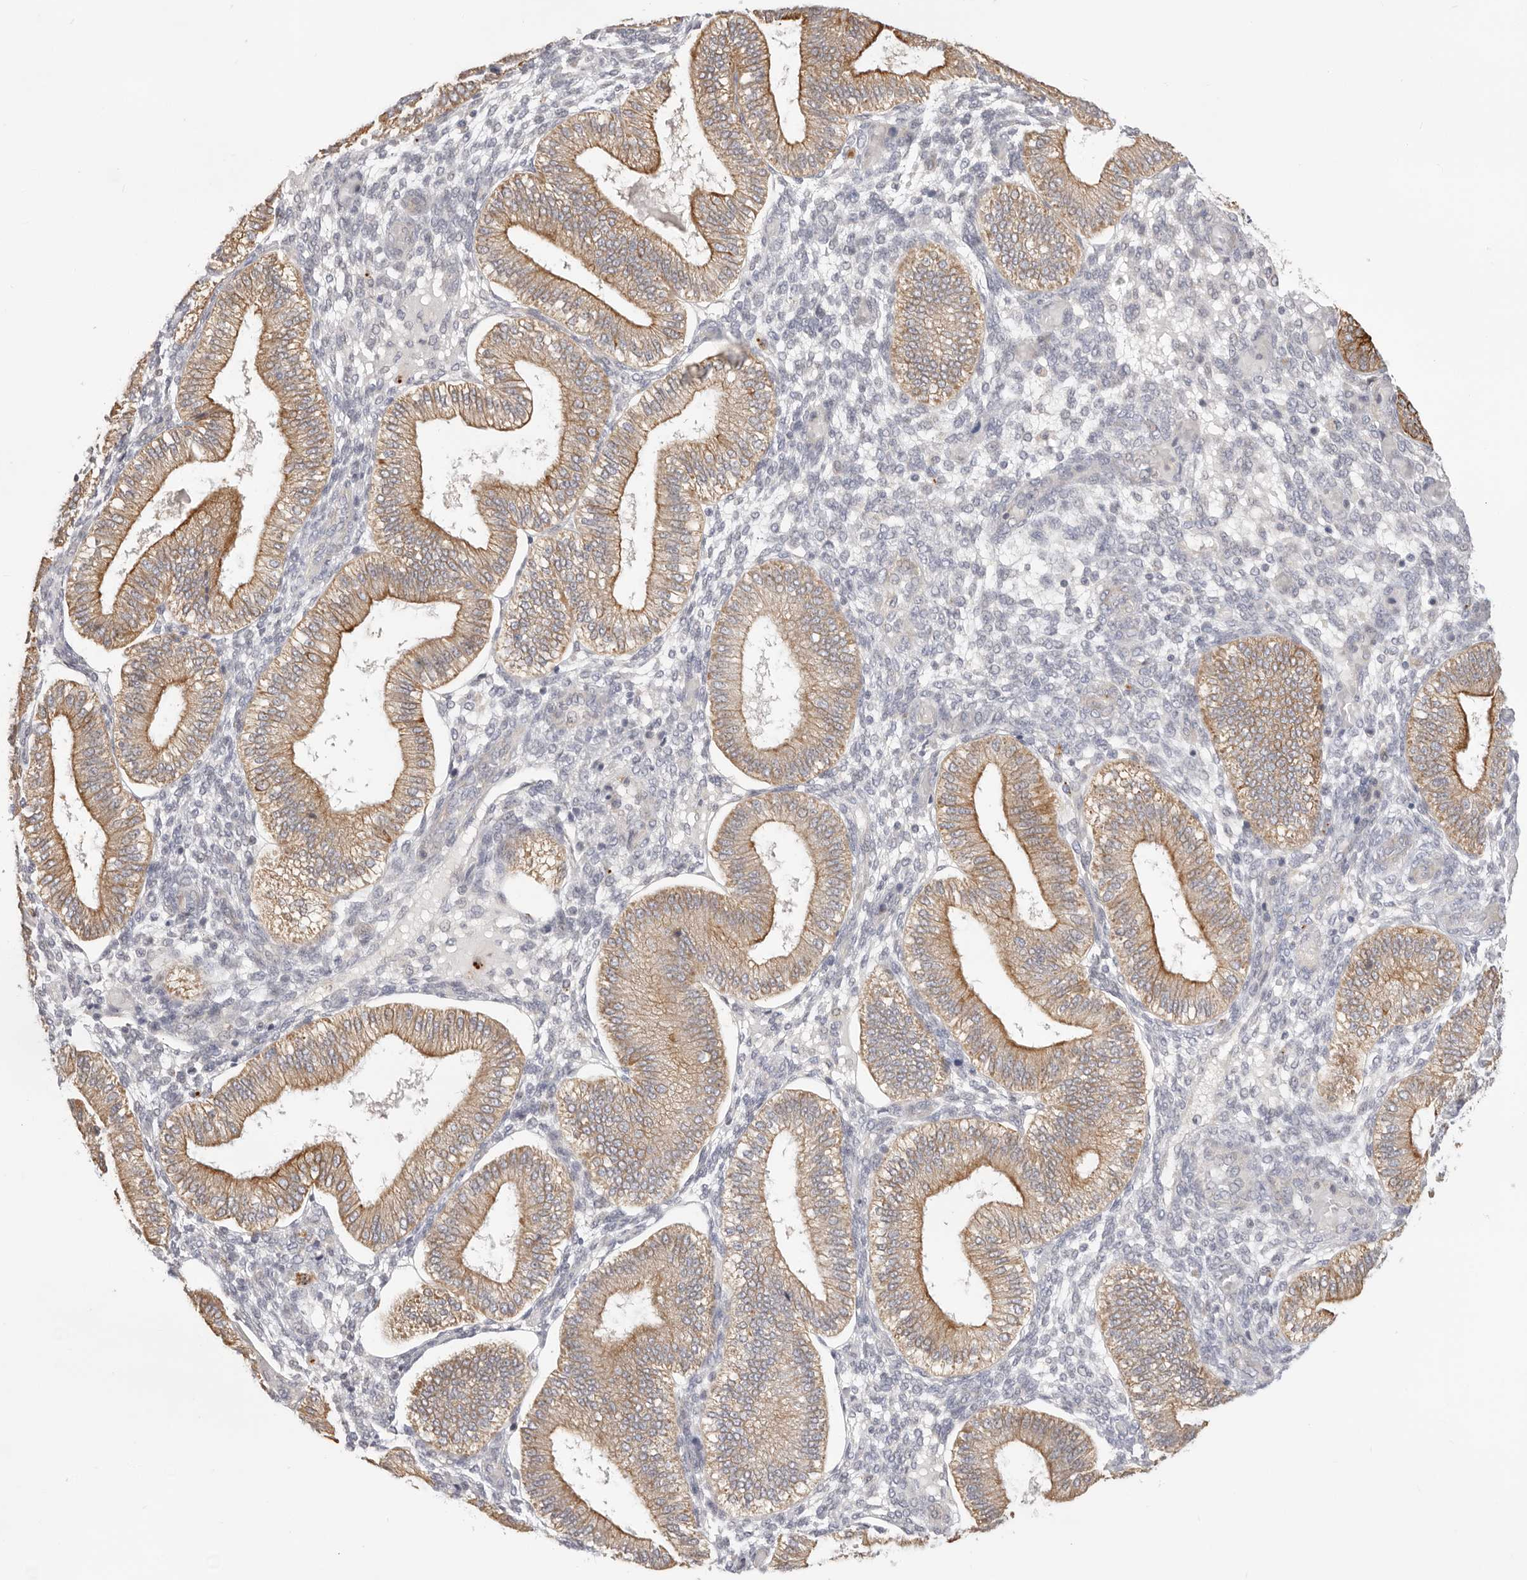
{"staining": {"intensity": "negative", "quantity": "none", "location": "none"}, "tissue": "endometrium", "cell_type": "Cells in endometrial stroma", "image_type": "normal", "snomed": [{"axis": "morphology", "description": "Normal tissue, NOS"}, {"axis": "topography", "description": "Endometrium"}], "caption": "Immunohistochemical staining of unremarkable human endometrium displays no significant staining in cells in endometrial stroma.", "gene": "USH1C", "patient": {"sex": "female", "age": 39}}